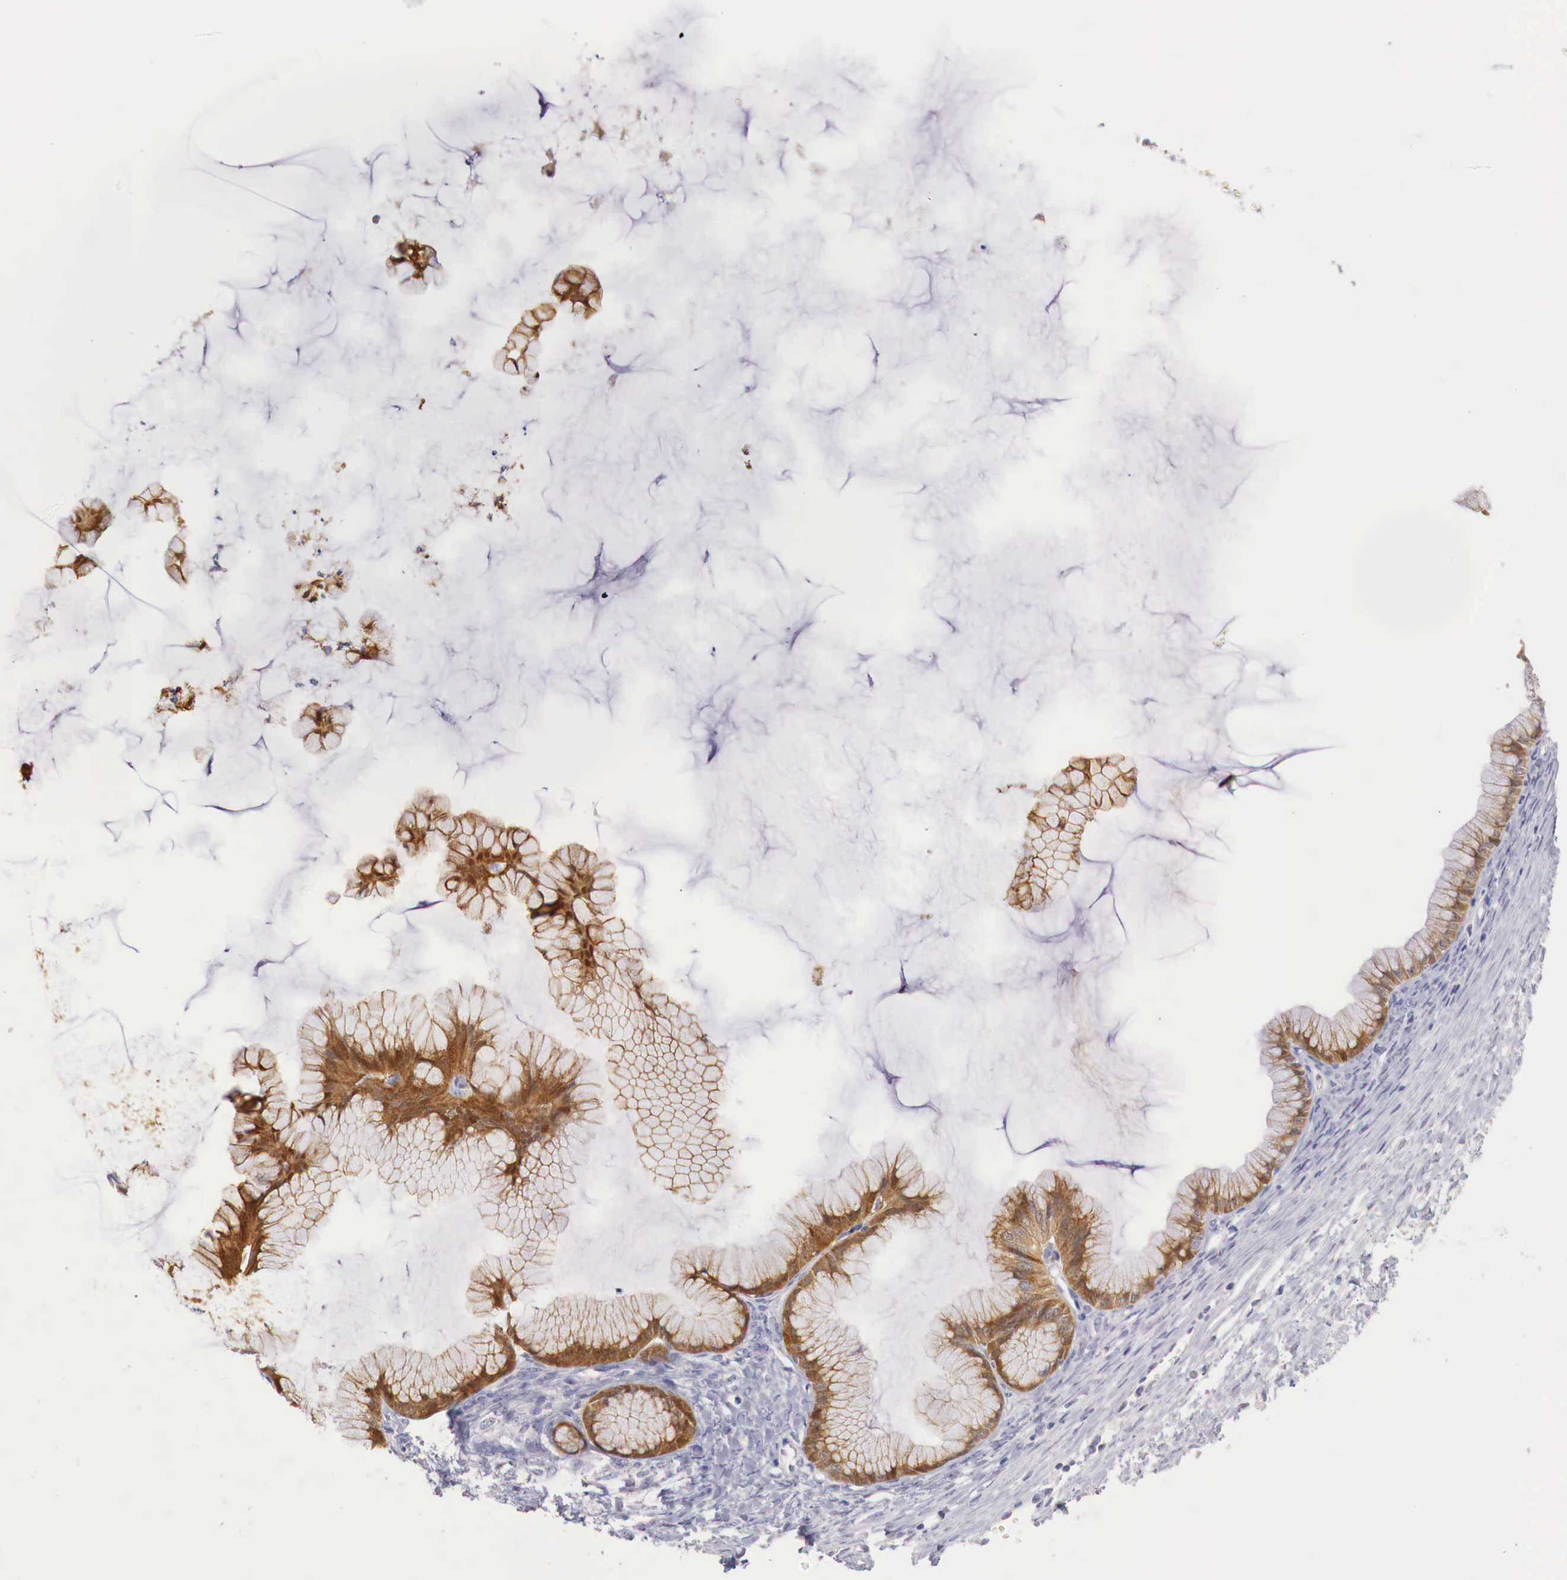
{"staining": {"intensity": "strong", "quantity": ">75%", "location": "cytoplasmic/membranous,nuclear"}, "tissue": "ovarian cancer", "cell_type": "Tumor cells", "image_type": "cancer", "snomed": [{"axis": "morphology", "description": "Cystadenocarcinoma, mucinous, NOS"}, {"axis": "topography", "description": "Ovary"}], "caption": "Tumor cells demonstrate strong cytoplasmic/membranous and nuclear positivity in about >75% of cells in ovarian mucinous cystadenocarcinoma. (brown staining indicates protein expression, while blue staining denotes nuclei).", "gene": "ITIH6", "patient": {"sex": "female", "age": 41}}